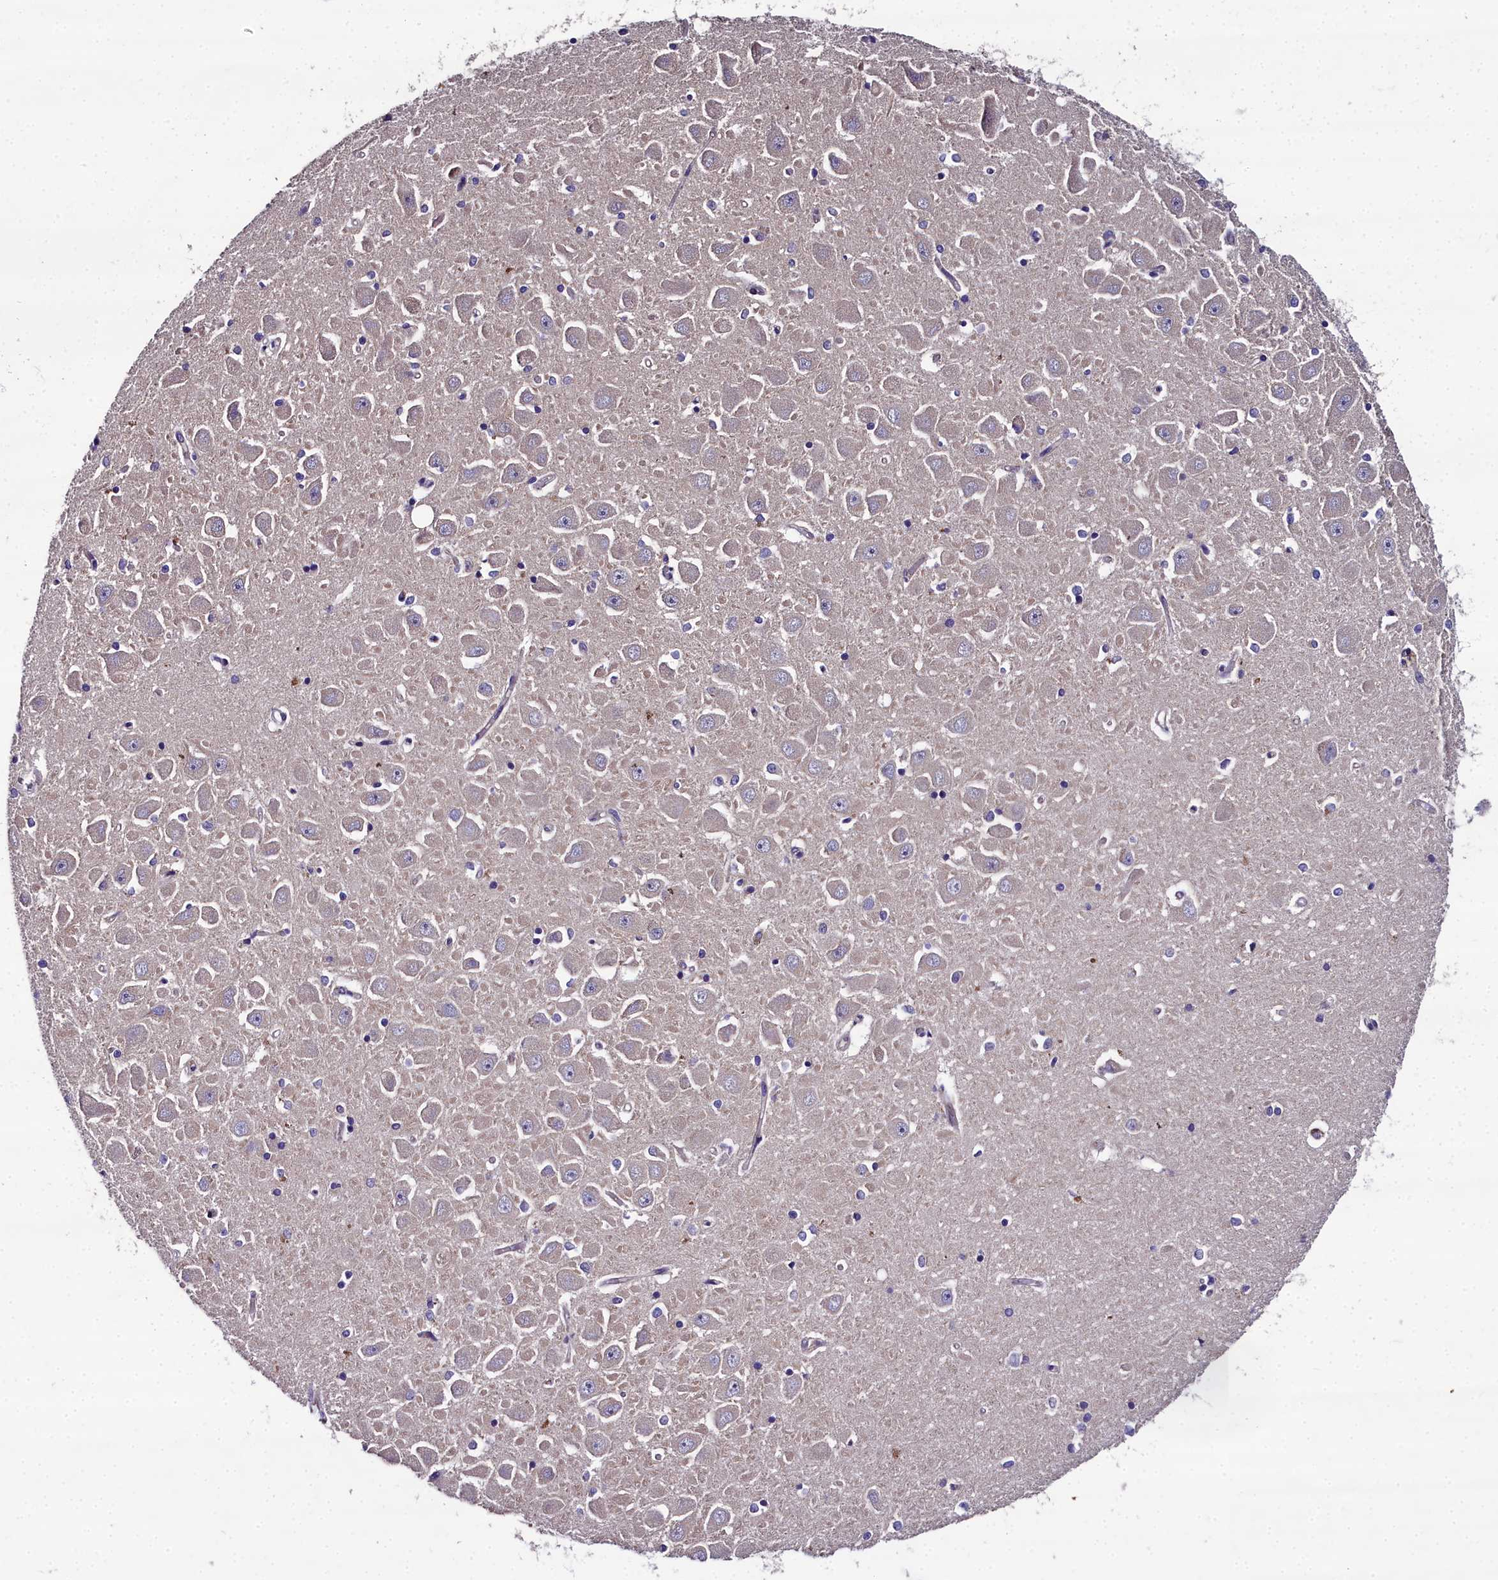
{"staining": {"intensity": "negative", "quantity": "none", "location": "none"}, "tissue": "hippocampus", "cell_type": "Glial cells", "image_type": "normal", "snomed": [{"axis": "morphology", "description": "Normal tissue, NOS"}, {"axis": "topography", "description": "Hippocampus"}], "caption": "Human hippocampus stained for a protein using IHC displays no expression in glial cells.", "gene": "NT5M", "patient": {"sex": "male", "age": 45}}